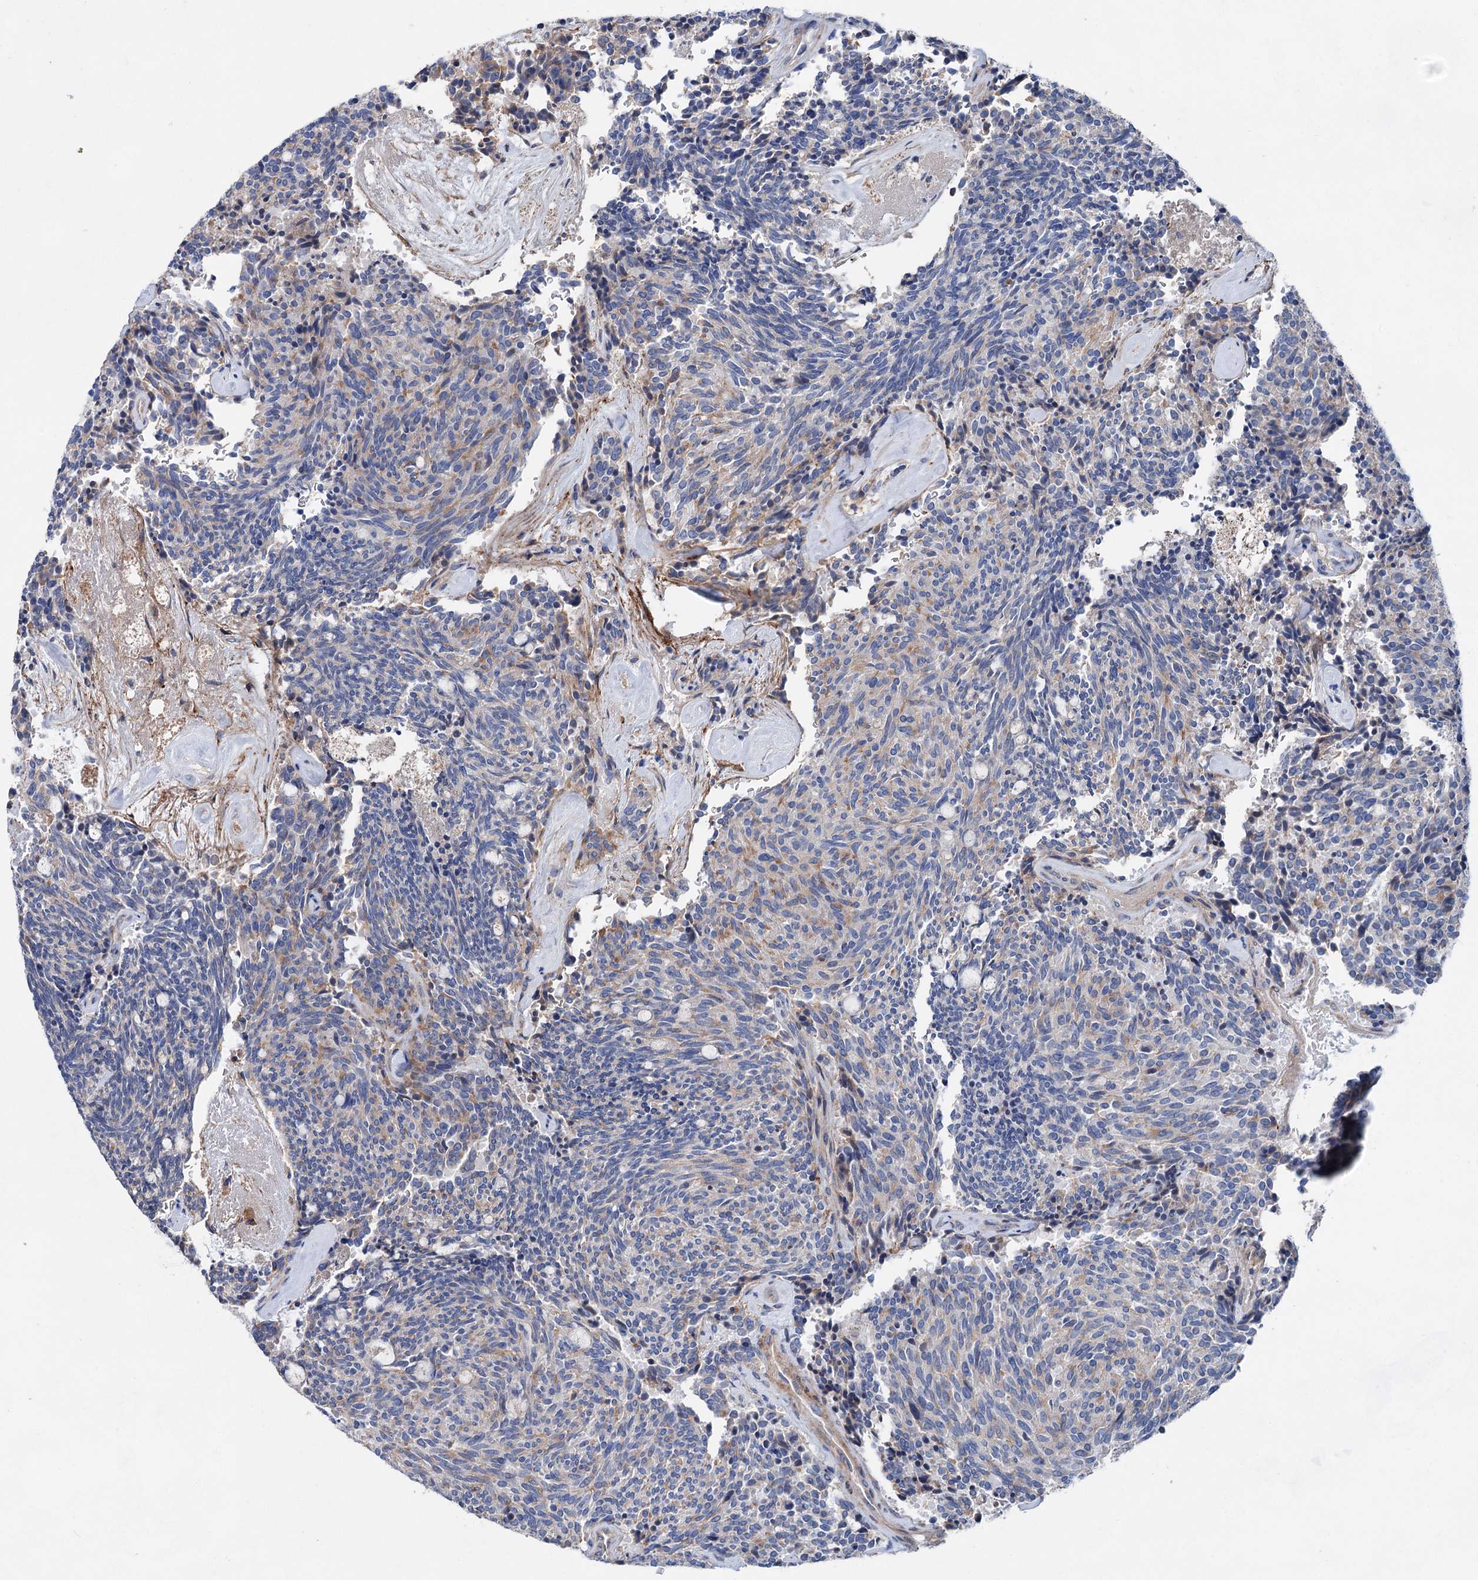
{"staining": {"intensity": "weak", "quantity": "<25%", "location": "cytoplasmic/membranous"}, "tissue": "carcinoid", "cell_type": "Tumor cells", "image_type": "cancer", "snomed": [{"axis": "morphology", "description": "Carcinoid, malignant, NOS"}, {"axis": "topography", "description": "Pancreas"}], "caption": "This micrograph is of carcinoid stained with IHC to label a protein in brown with the nuclei are counter-stained blue. There is no positivity in tumor cells.", "gene": "GPR155", "patient": {"sex": "female", "age": 54}}